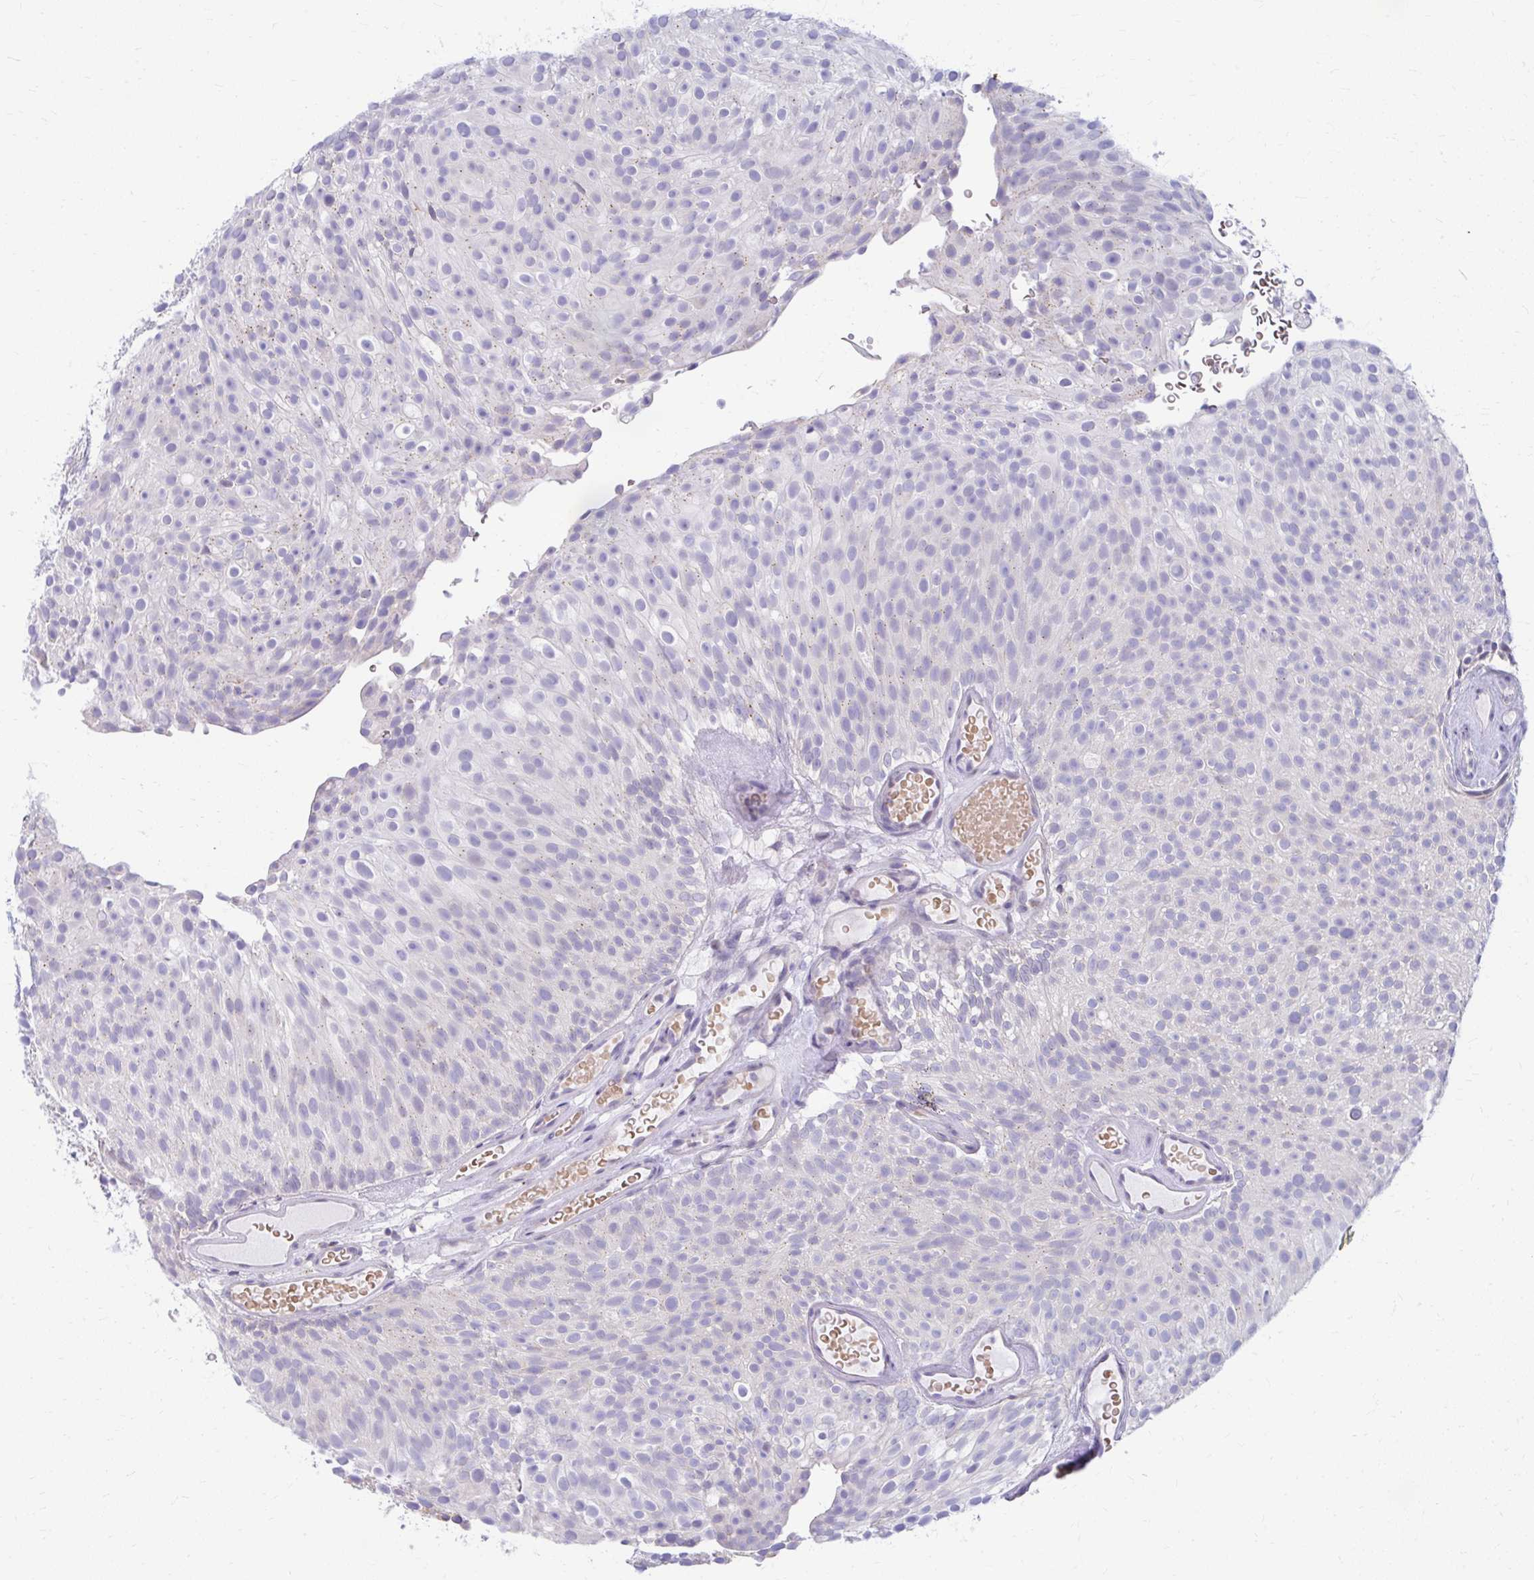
{"staining": {"intensity": "negative", "quantity": "none", "location": "none"}, "tissue": "urothelial cancer", "cell_type": "Tumor cells", "image_type": "cancer", "snomed": [{"axis": "morphology", "description": "Urothelial carcinoma, Low grade"}, {"axis": "topography", "description": "Urinary bladder"}], "caption": "This is an immunohistochemistry histopathology image of human low-grade urothelial carcinoma. There is no positivity in tumor cells.", "gene": "RADIL", "patient": {"sex": "male", "age": 78}}